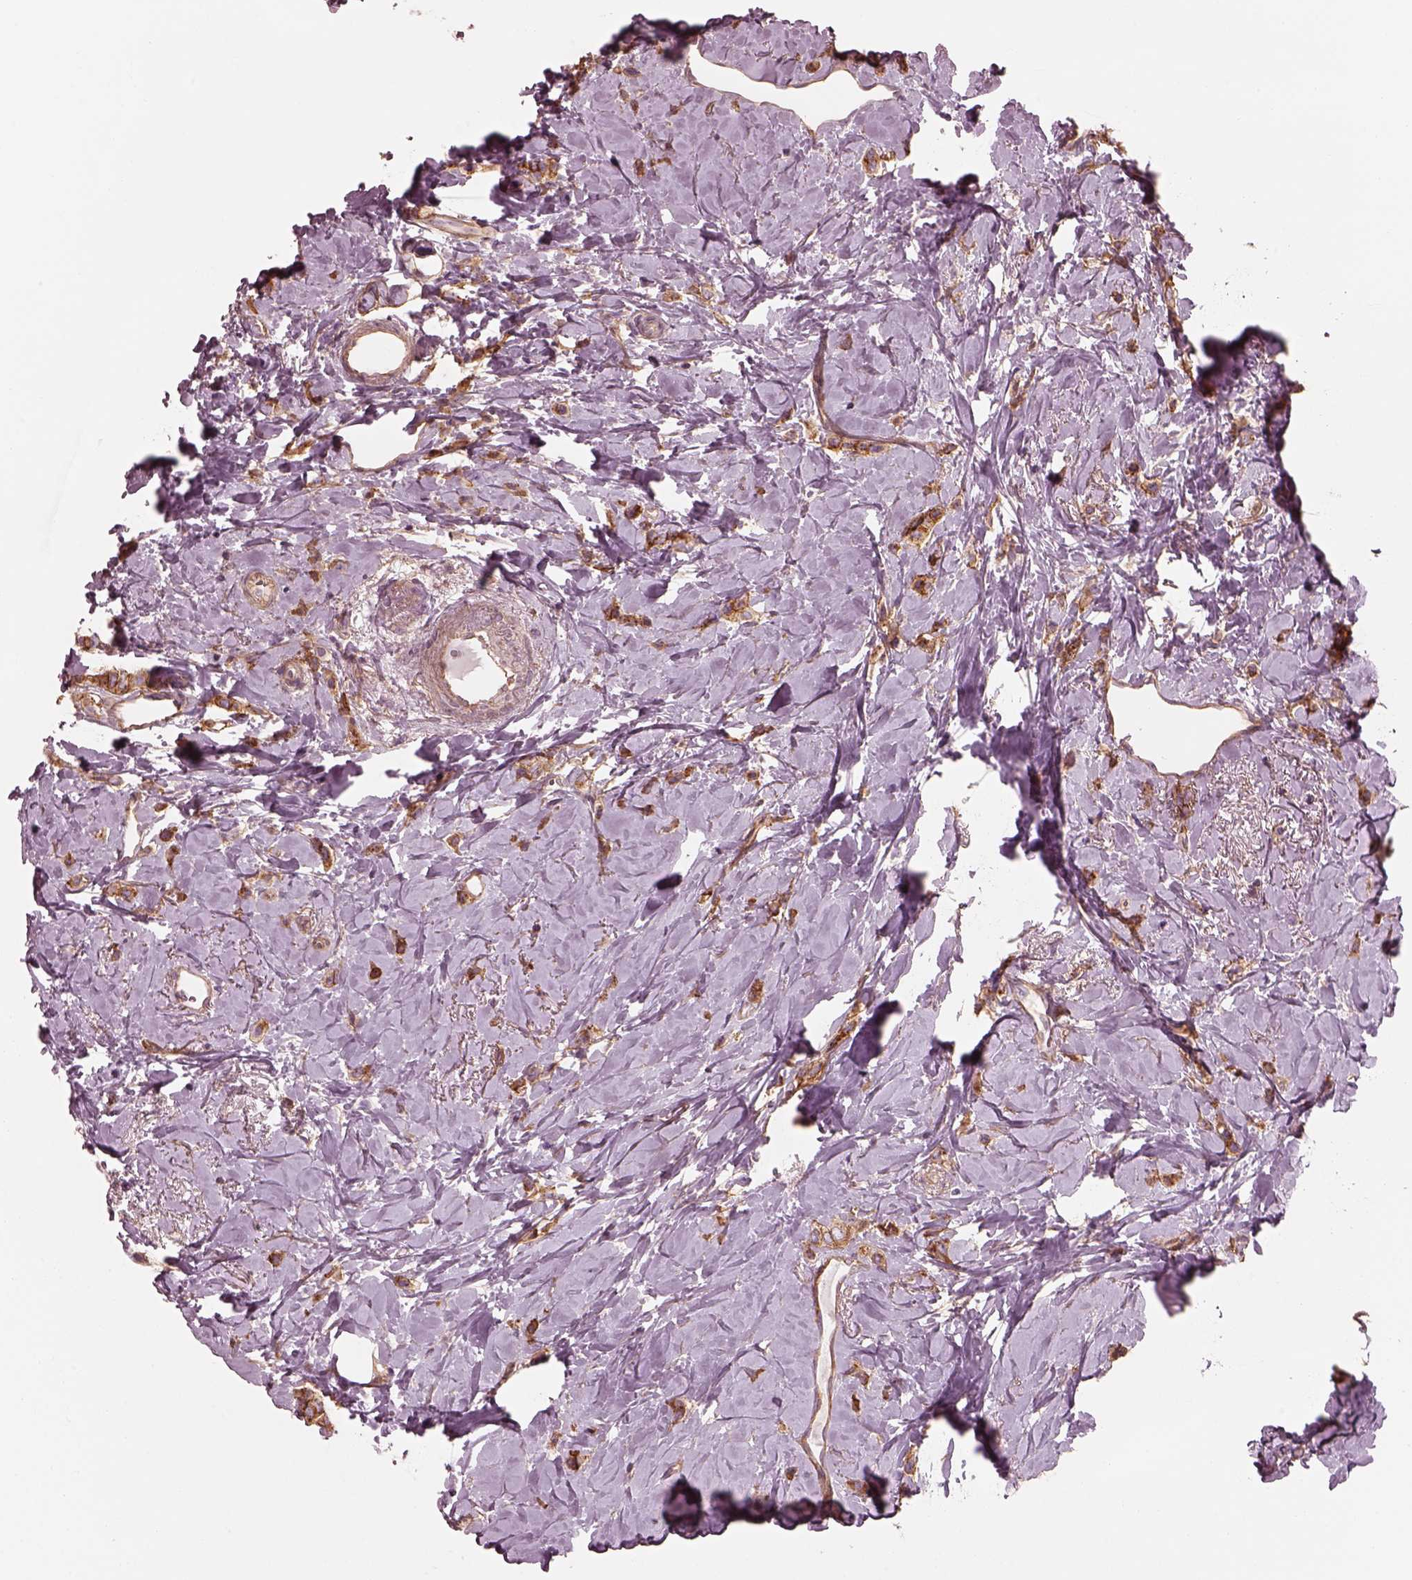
{"staining": {"intensity": "strong", "quantity": ">75%", "location": "cytoplasmic/membranous"}, "tissue": "breast cancer", "cell_type": "Tumor cells", "image_type": "cancer", "snomed": [{"axis": "morphology", "description": "Lobular carcinoma"}, {"axis": "topography", "description": "Breast"}], "caption": "A high amount of strong cytoplasmic/membranous positivity is identified in approximately >75% of tumor cells in breast lobular carcinoma tissue. (DAB = brown stain, brightfield microscopy at high magnification).", "gene": "ELAPOR1", "patient": {"sex": "female", "age": 66}}